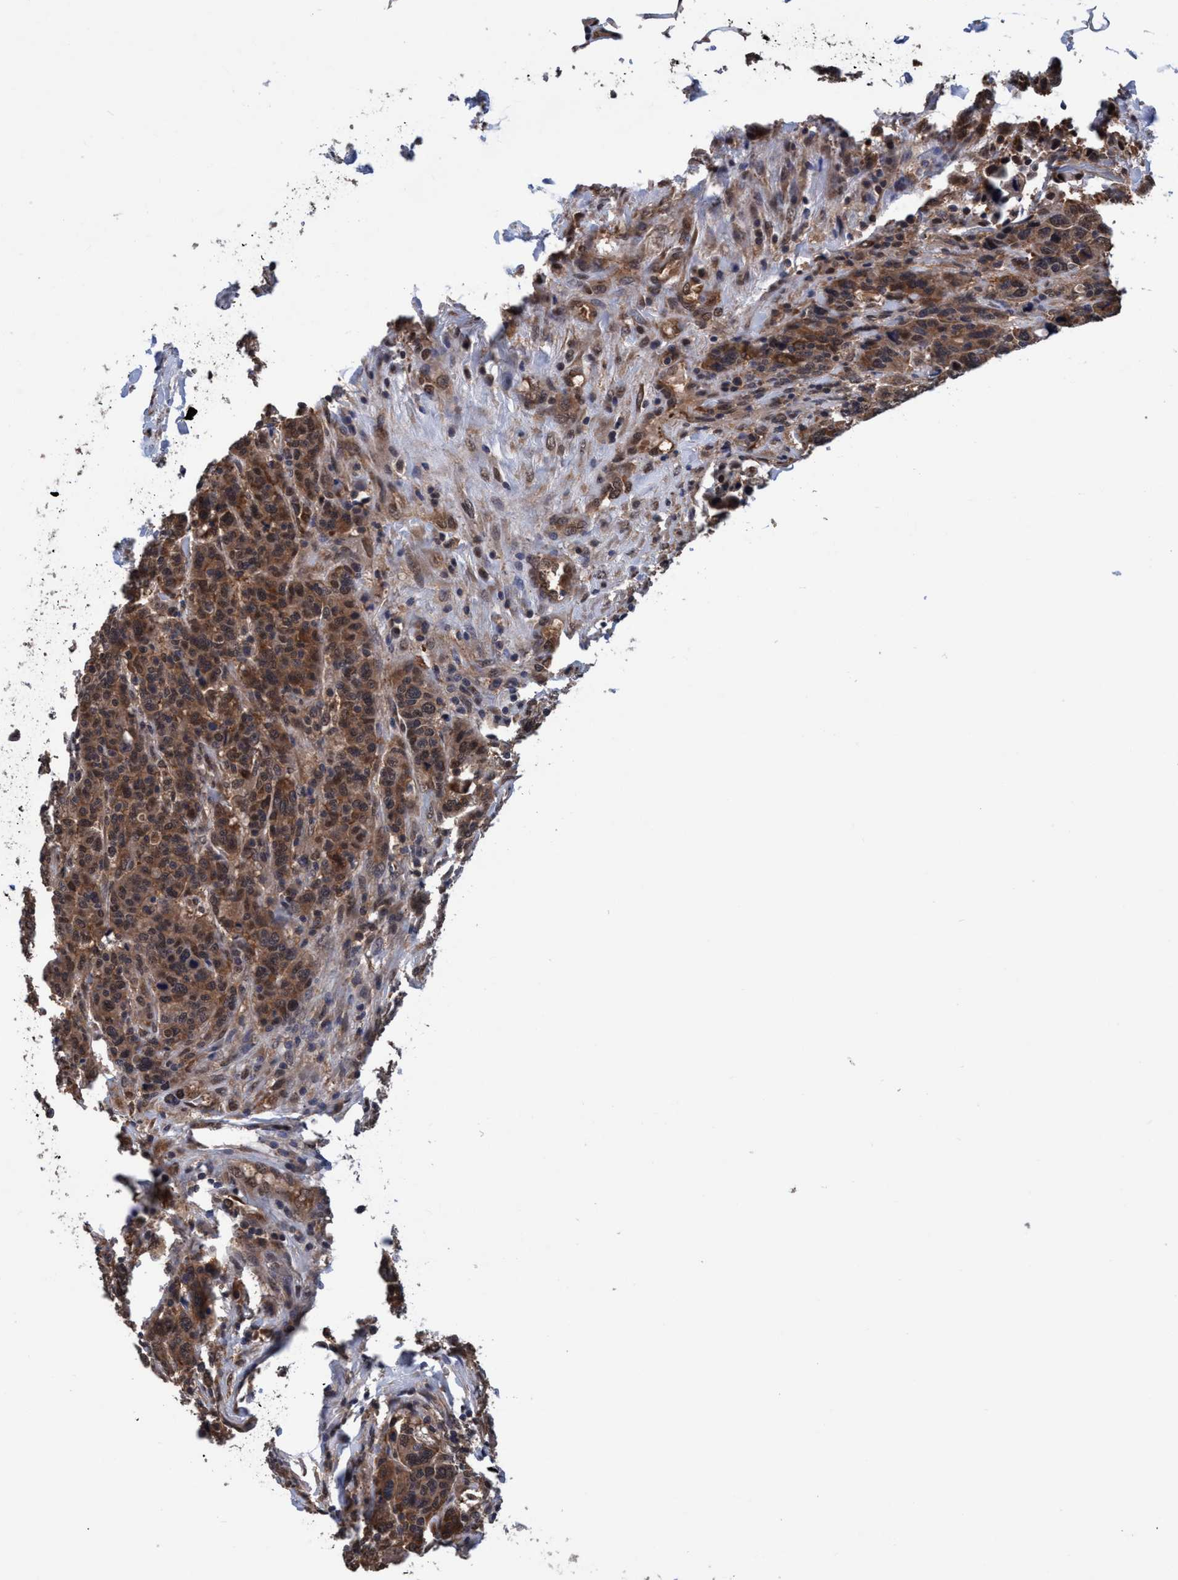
{"staining": {"intensity": "moderate", "quantity": ">75%", "location": "cytoplasmic/membranous,nuclear"}, "tissue": "breast cancer", "cell_type": "Tumor cells", "image_type": "cancer", "snomed": [{"axis": "morphology", "description": "Duct carcinoma"}, {"axis": "topography", "description": "Breast"}], "caption": "Moderate cytoplasmic/membranous and nuclear staining for a protein is seen in approximately >75% of tumor cells of breast invasive ductal carcinoma using immunohistochemistry.", "gene": "PSMD12", "patient": {"sex": "female", "age": 37}}